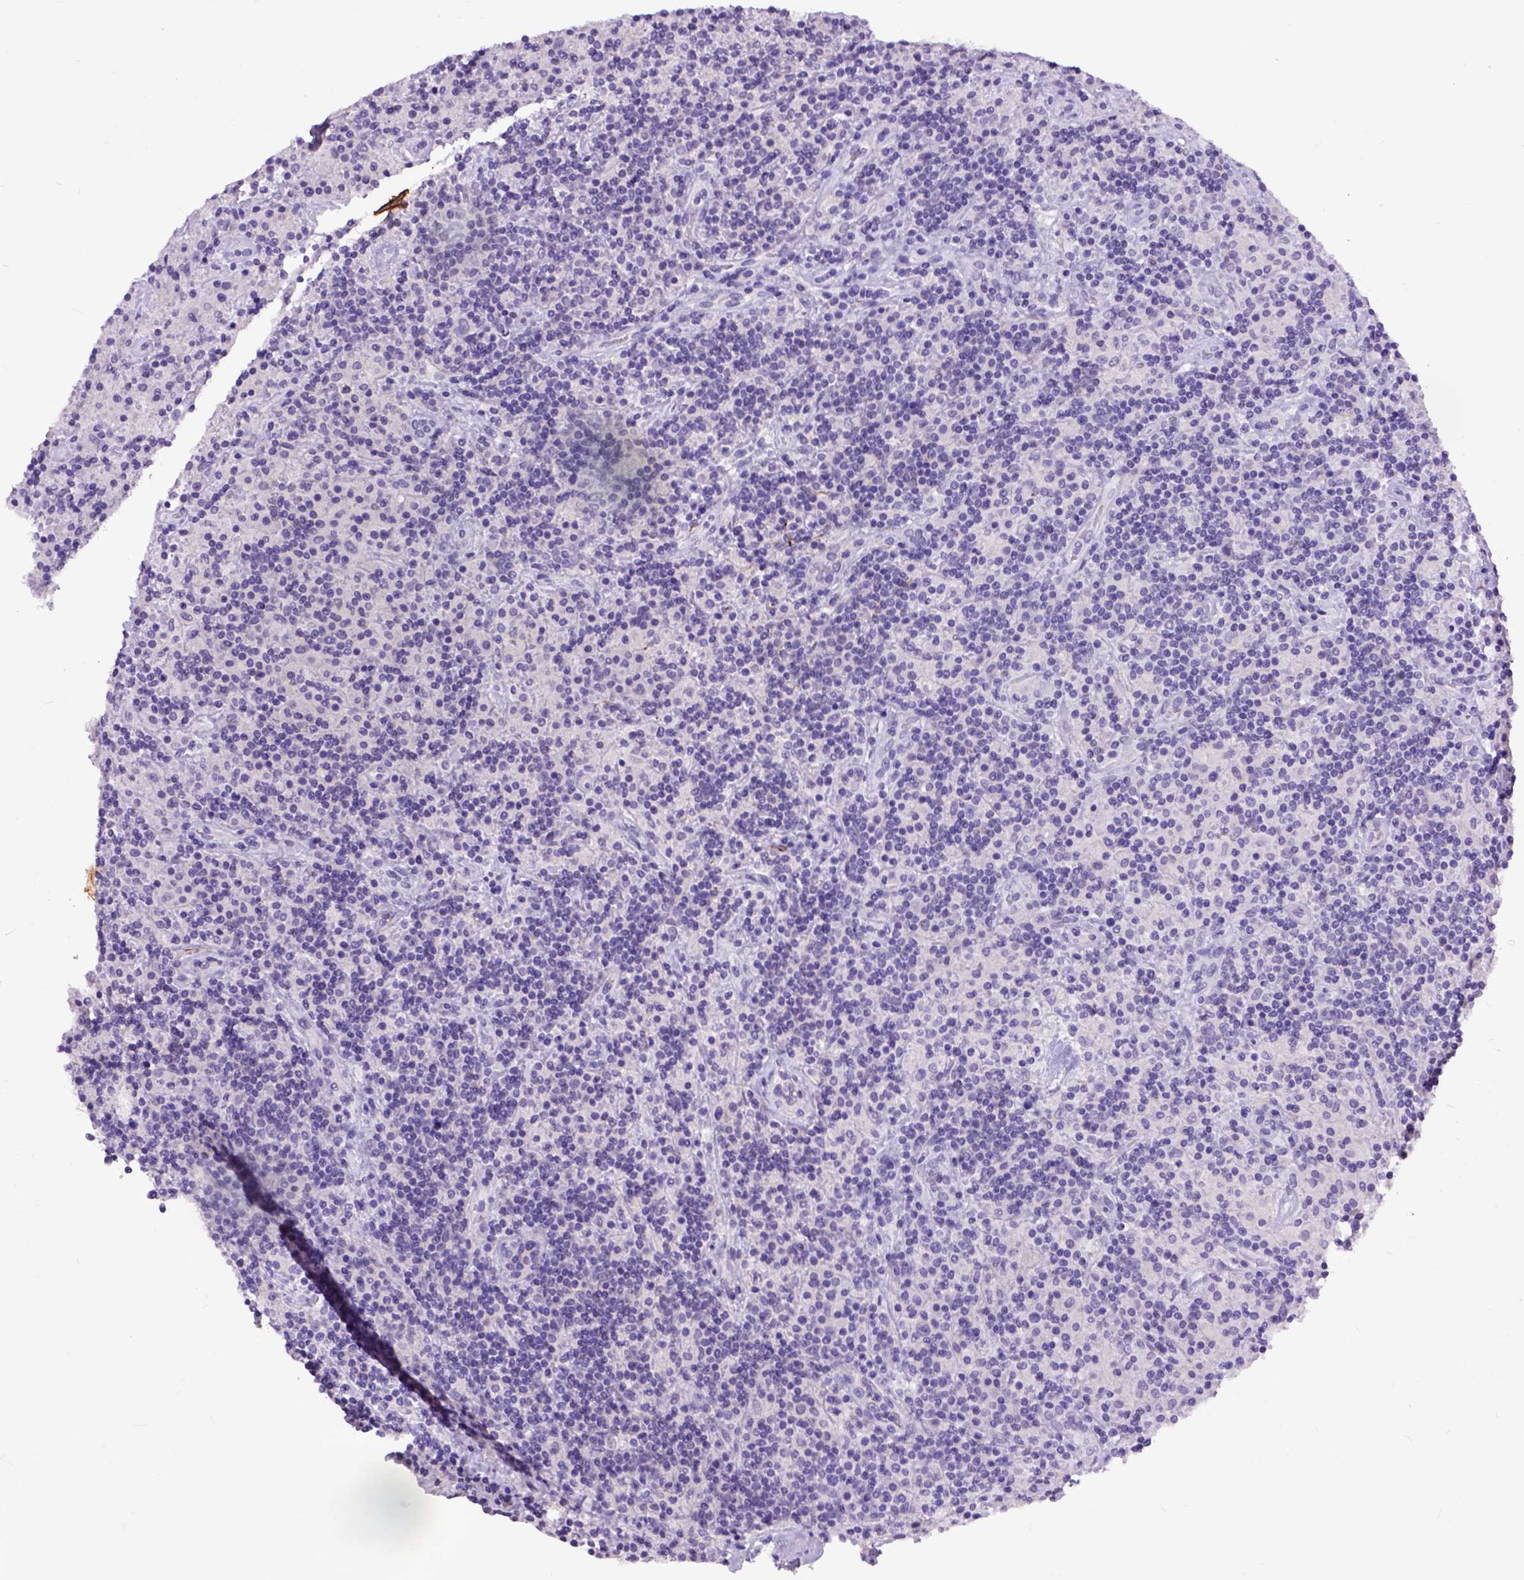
{"staining": {"intensity": "negative", "quantity": "none", "location": "none"}, "tissue": "lymphoma", "cell_type": "Tumor cells", "image_type": "cancer", "snomed": [{"axis": "morphology", "description": "Hodgkin's disease, NOS"}, {"axis": "topography", "description": "Lymph node"}], "caption": "Immunohistochemistry micrograph of Hodgkin's disease stained for a protein (brown), which displays no expression in tumor cells.", "gene": "RAB25", "patient": {"sex": "male", "age": 70}}